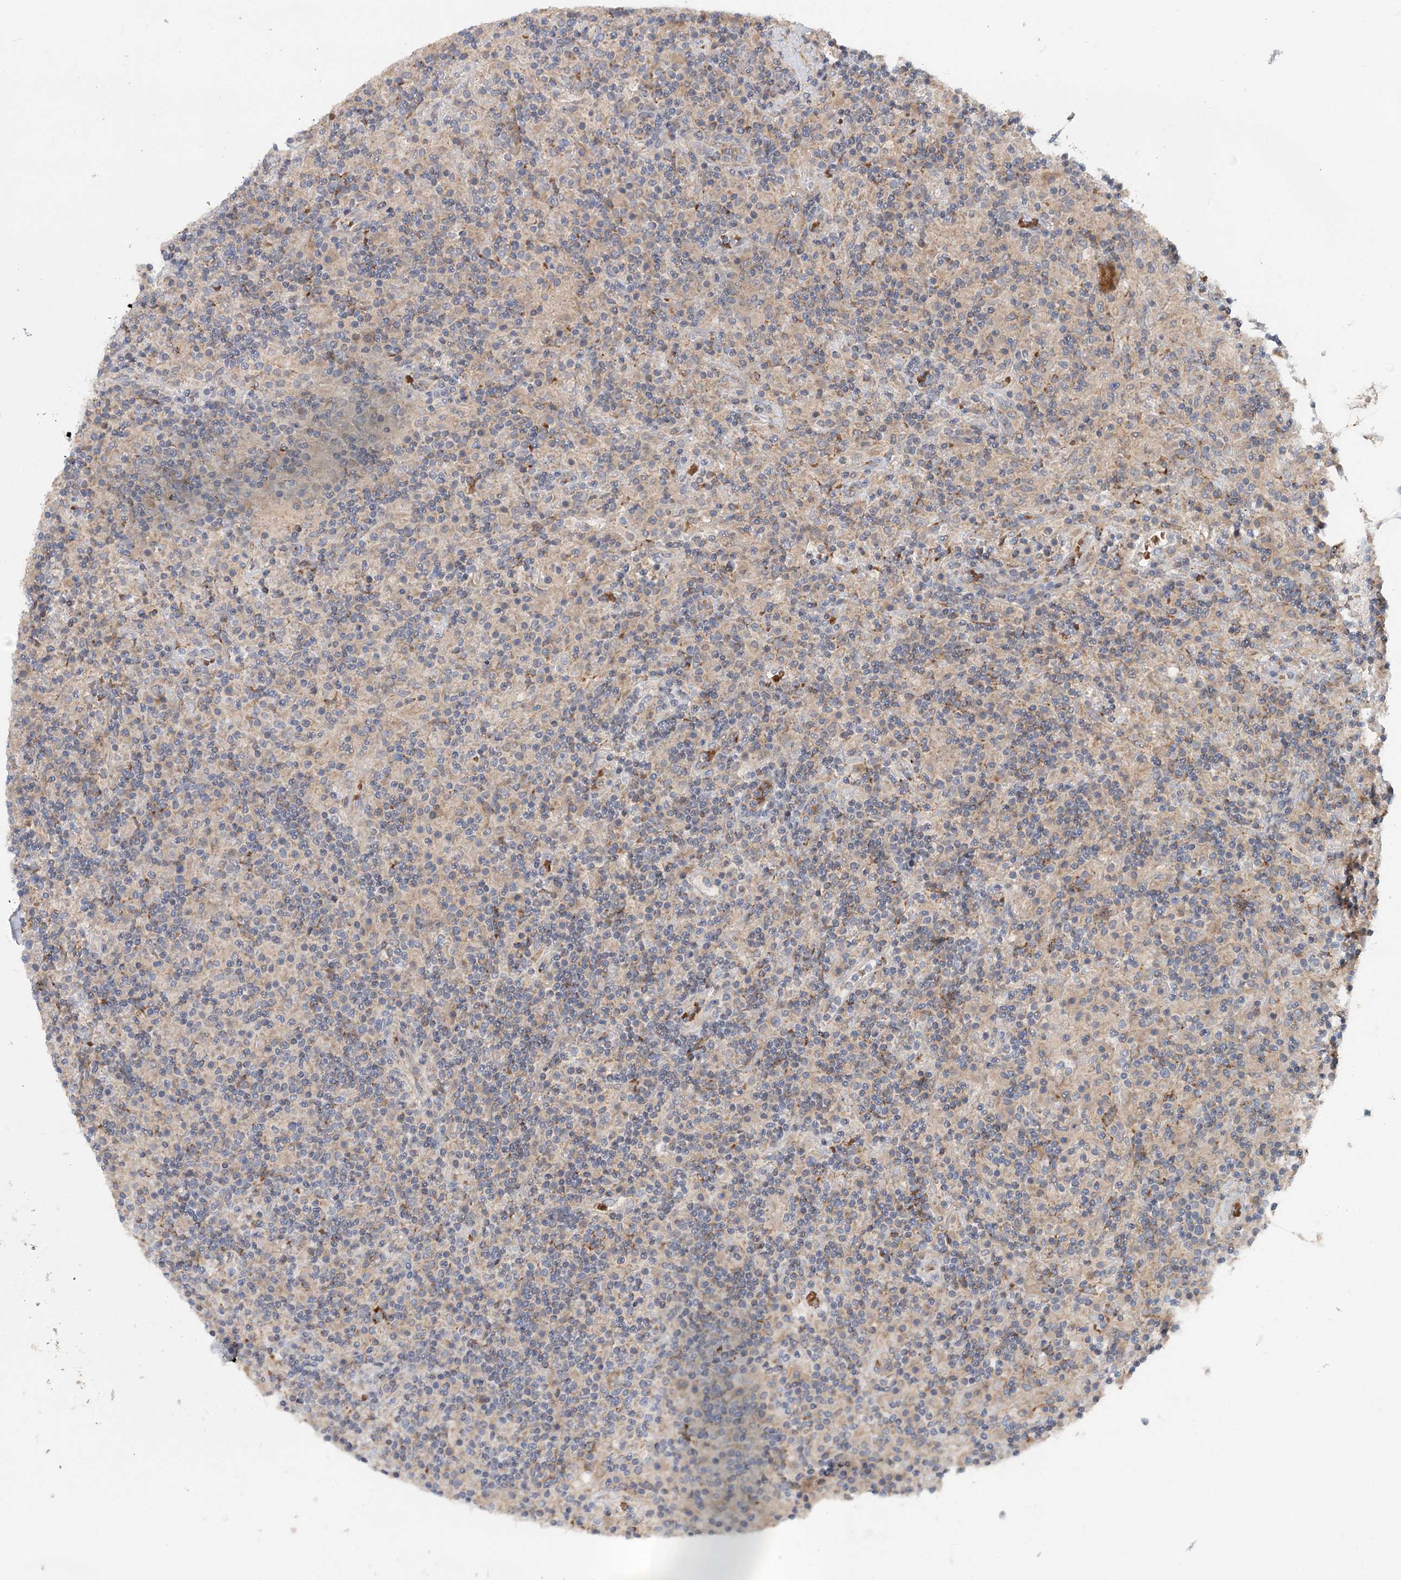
{"staining": {"intensity": "negative", "quantity": "none", "location": "none"}, "tissue": "lymphoma", "cell_type": "Tumor cells", "image_type": "cancer", "snomed": [{"axis": "morphology", "description": "Hodgkin's disease, NOS"}, {"axis": "topography", "description": "Lymph node"}], "caption": "Protein analysis of lymphoma demonstrates no significant positivity in tumor cells.", "gene": "PYROXD2", "patient": {"sex": "male", "age": 70}}